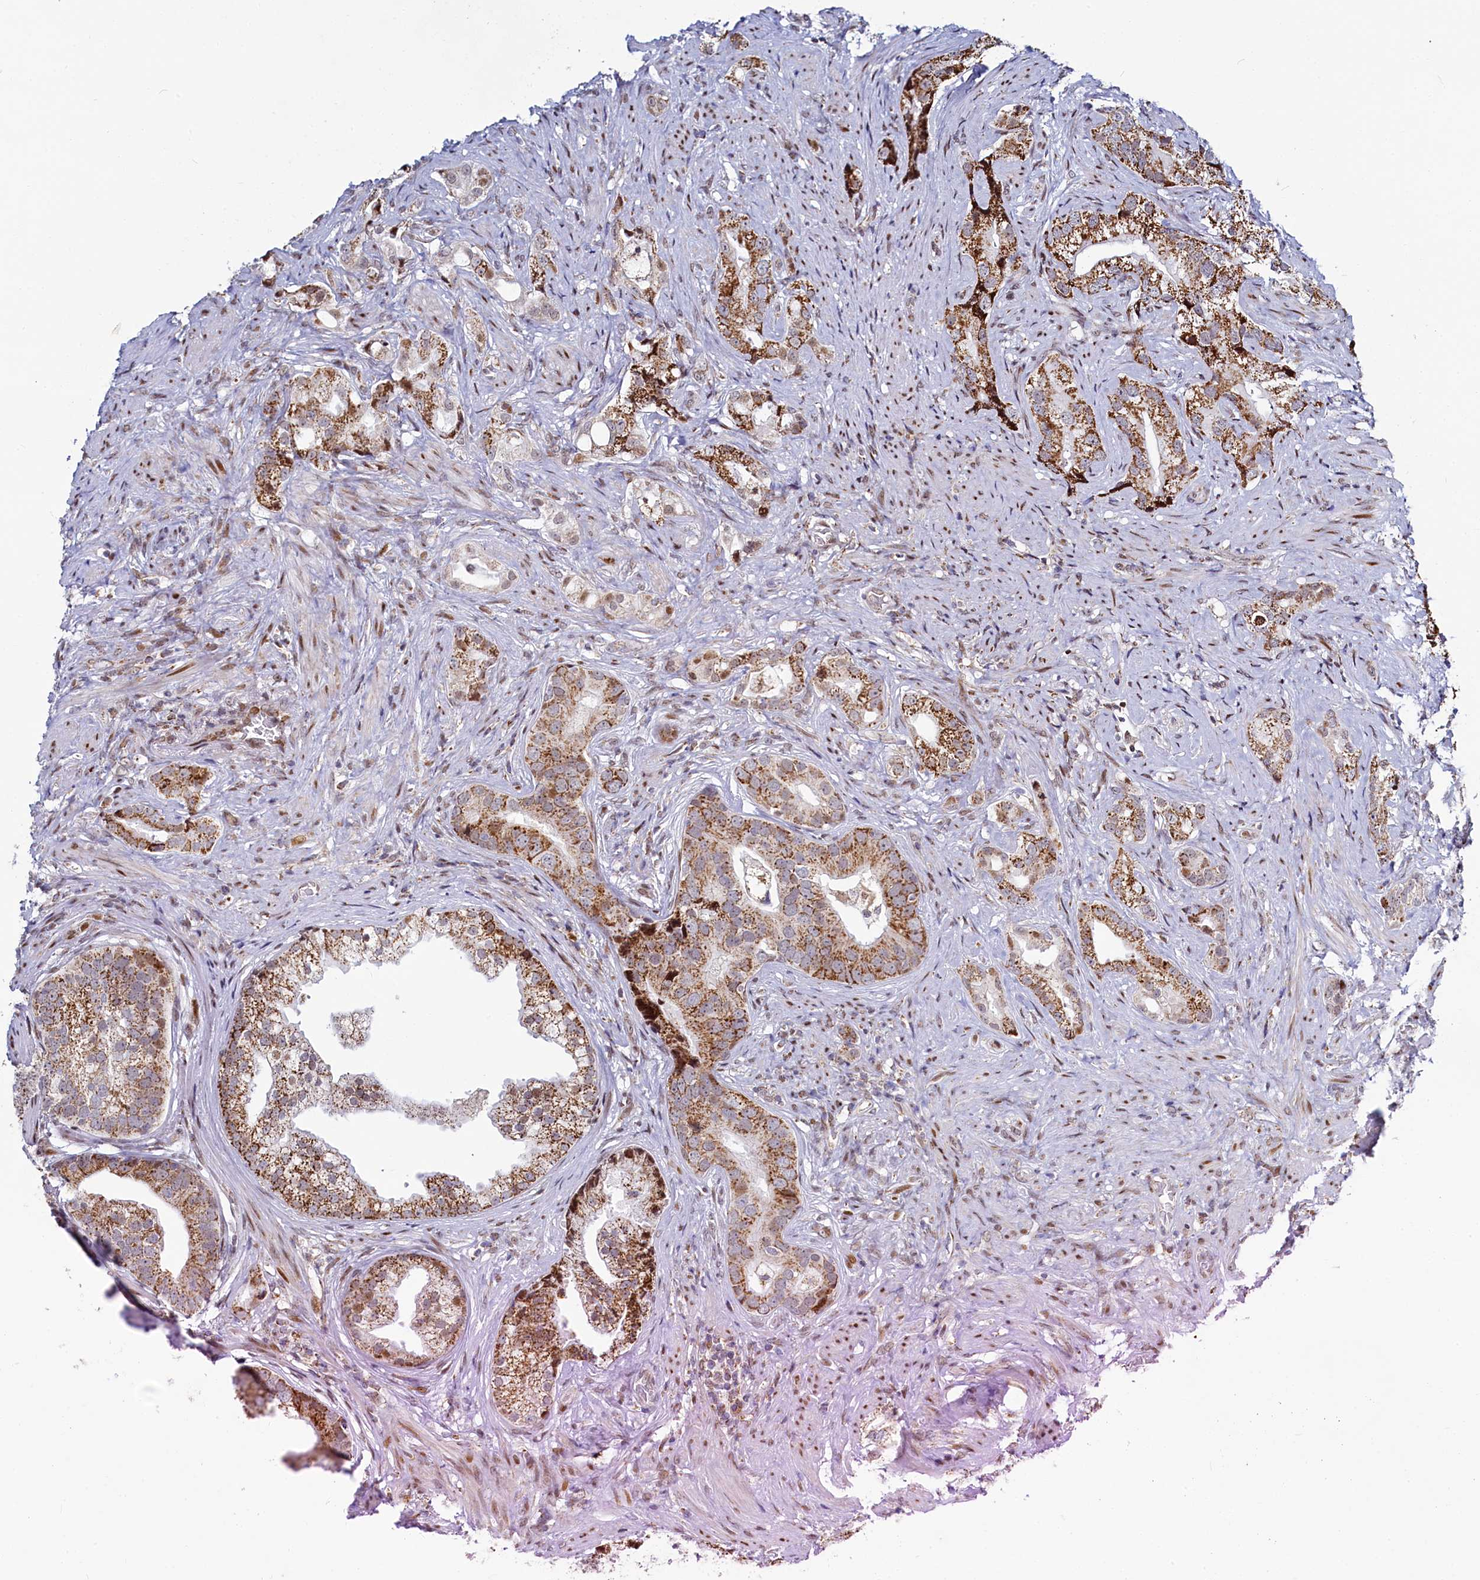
{"staining": {"intensity": "moderate", "quantity": ">75%", "location": "cytoplasmic/membranous"}, "tissue": "prostate cancer", "cell_type": "Tumor cells", "image_type": "cancer", "snomed": [{"axis": "morphology", "description": "Adenocarcinoma, Low grade"}, {"axis": "topography", "description": "Prostate"}], "caption": "A brown stain shows moderate cytoplasmic/membranous positivity of a protein in prostate cancer (adenocarcinoma (low-grade)) tumor cells.", "gene": "HDGFL3", "patient": {"sex": "male", "age": 71}}